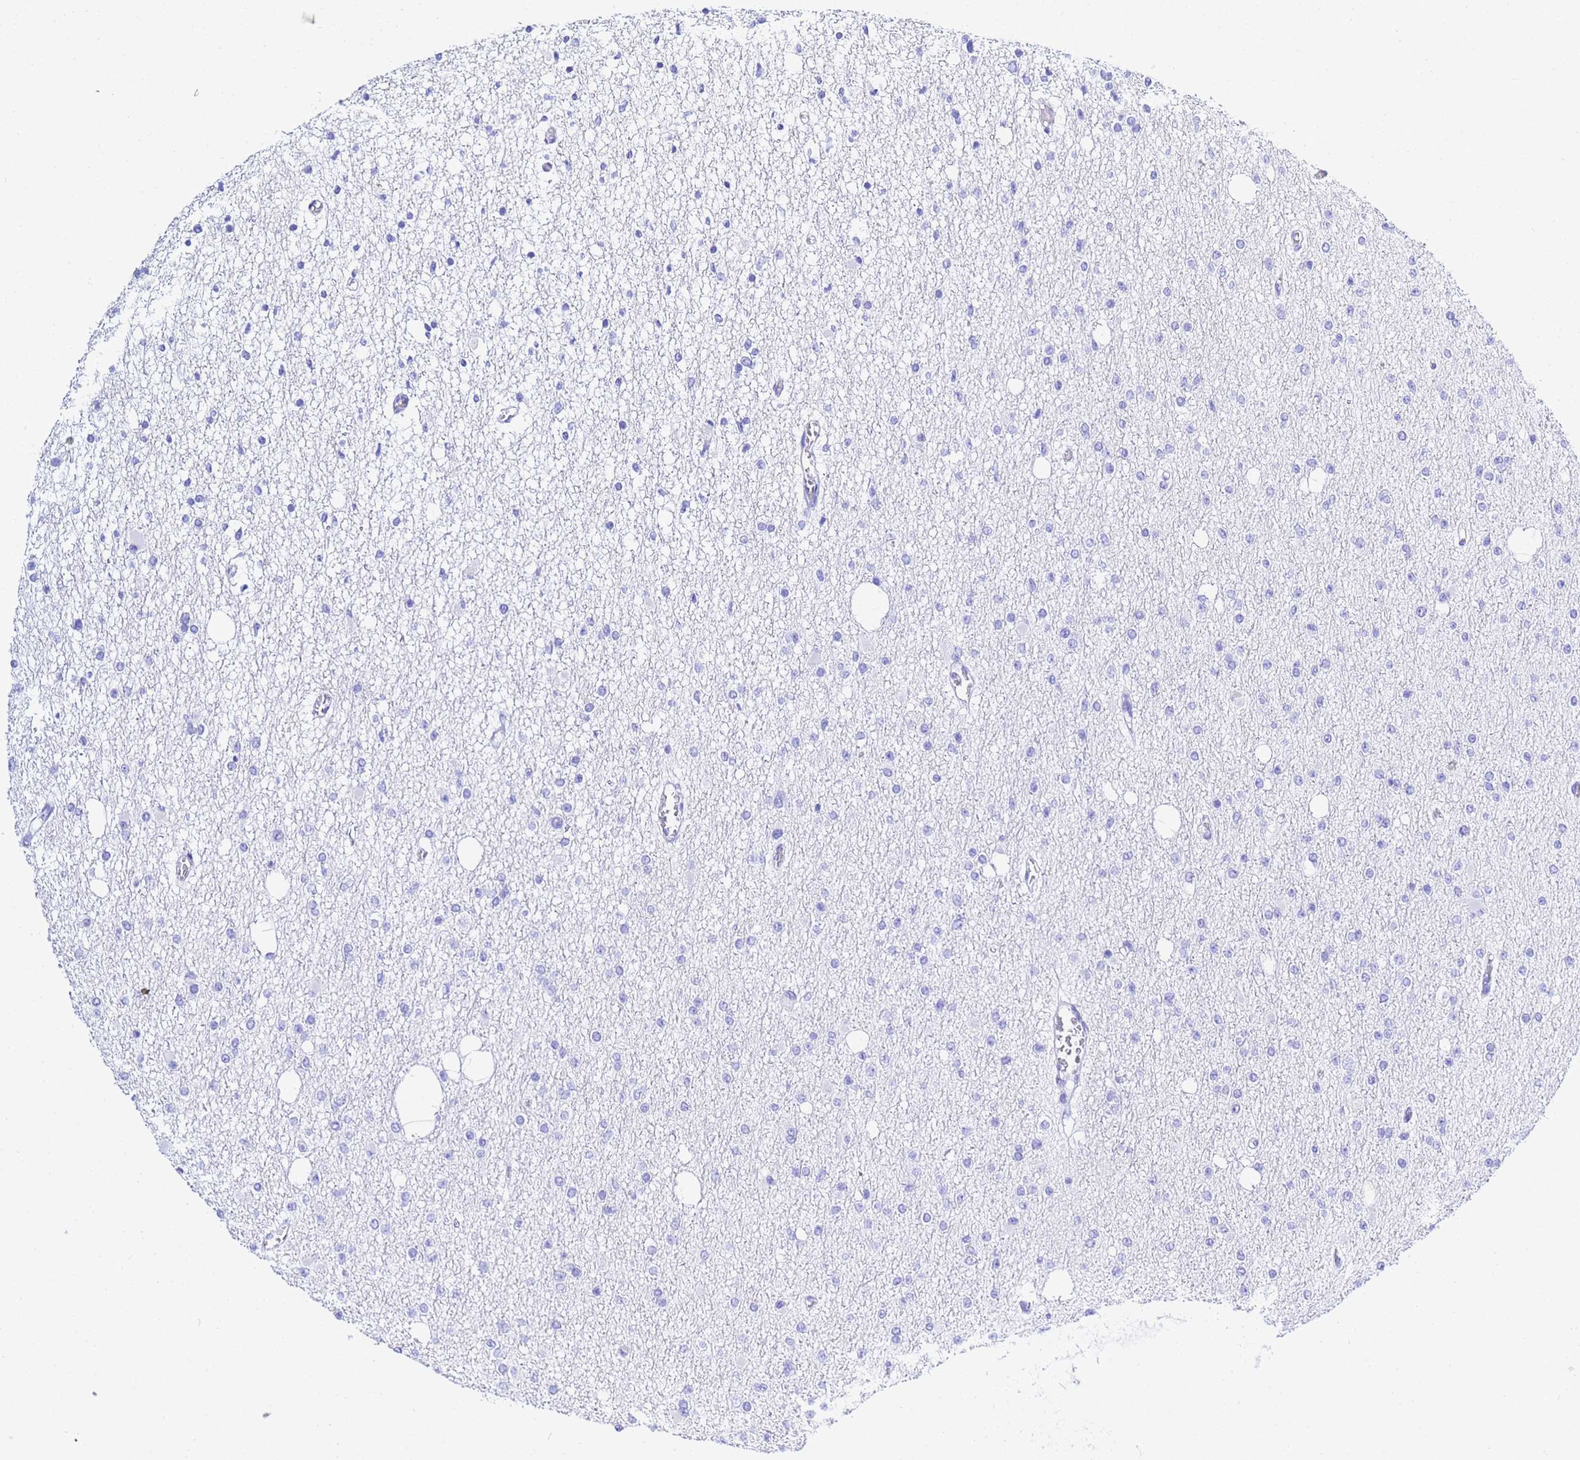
{"staining": {"intensity": "negative", "quantity": "none", "location": "none"}, "tissue": "glioma", "cell_type": "Tumor cells", "image_type": "cancer", "snomed": [{"axis": "morphology", "description": "Glioma, malignant, Low grade"}, {"axis": "topography", "description": "Brain"}], "caption": "DAB immunohistochemical staining of human malignant glioma (low-grade) shows no significant positivity in tumor cells.", "gene": "ACTL6B", "patient": {"sex": "female", "age": 22}}